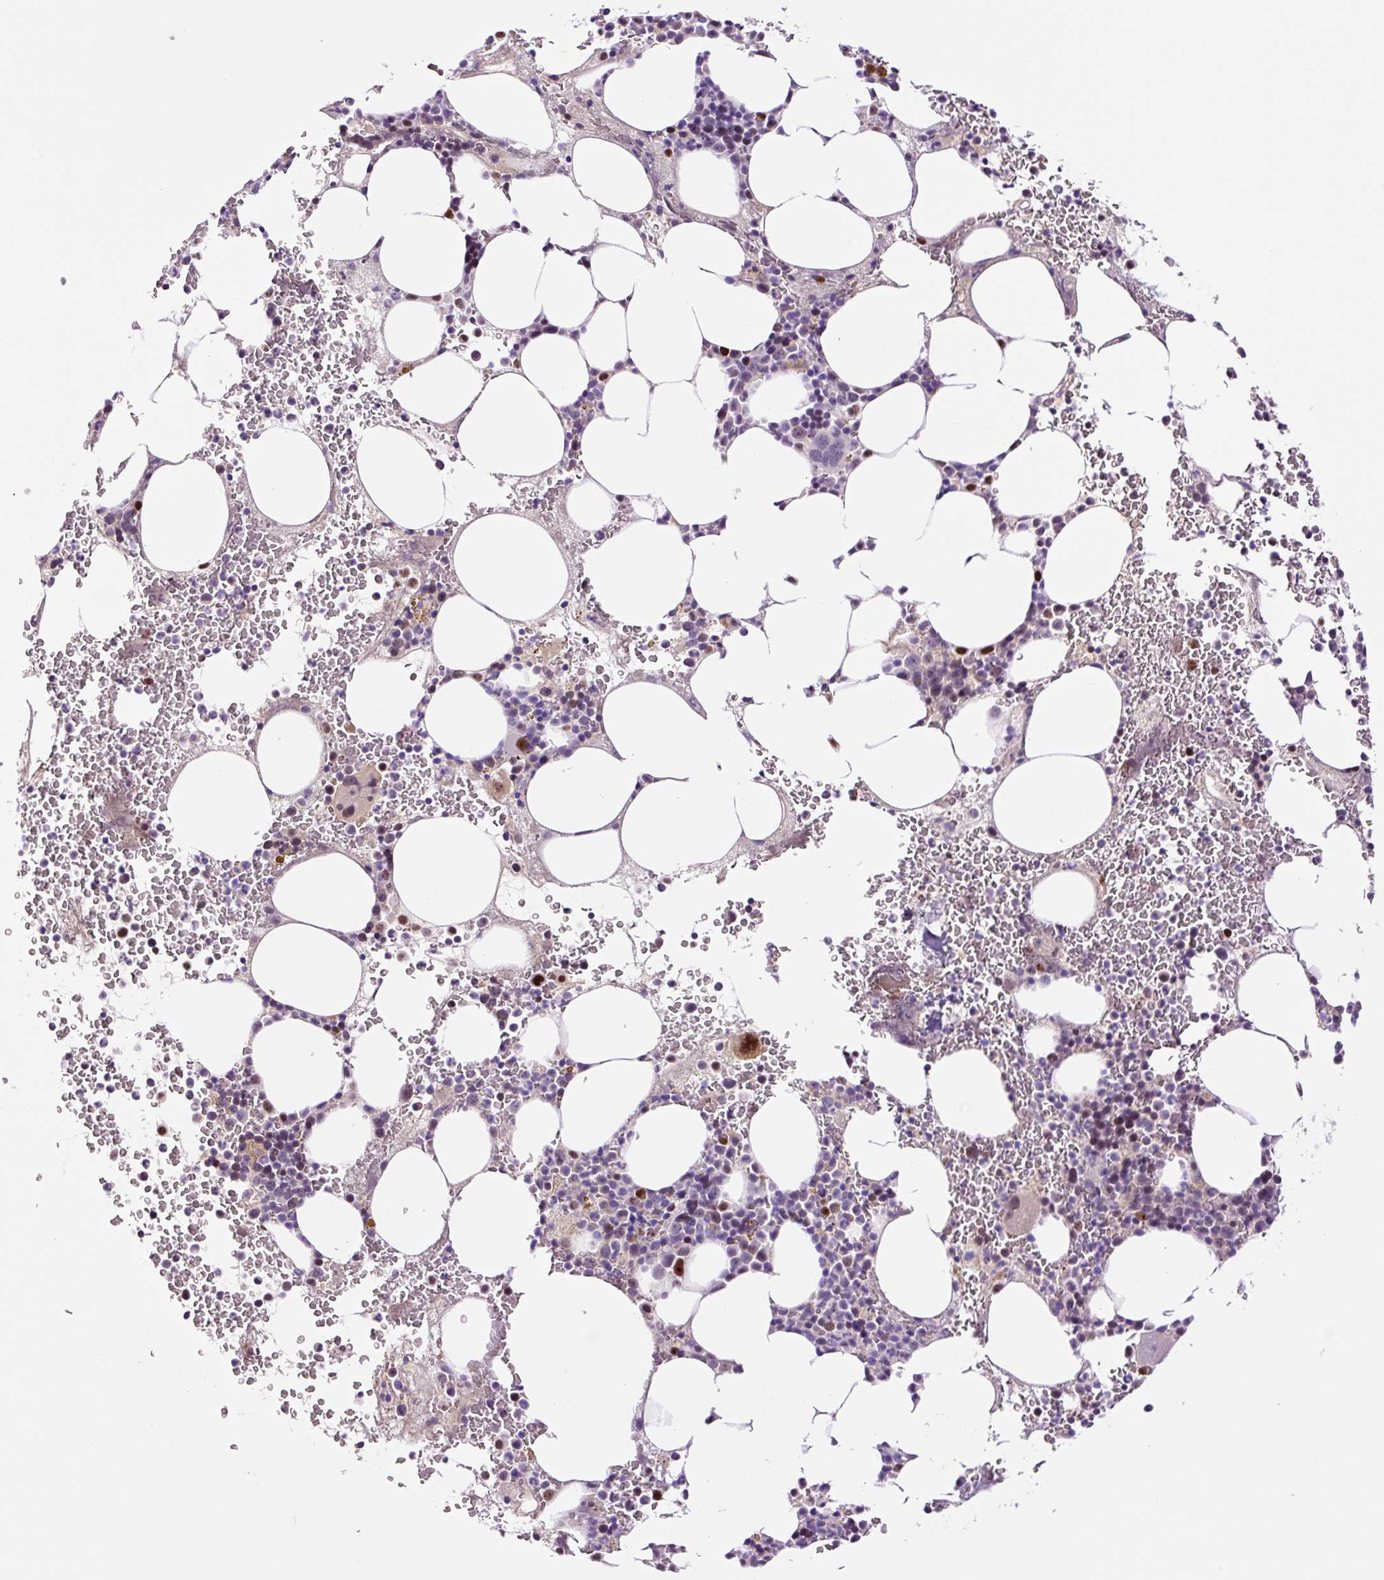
{"staining": {"intensity": "moderate", "quantity": "<25%", "location": "nuclear"}, "tissue": "bone marrow", "cell_type": "Hematopoietic cells", "image_type": "normal", "snomed": [{"axis": "morphology", "description": "Normal tissue, NOS"}, {"axis": "topography", "description": "Bone marrow"}], "caption": "DAB immunohistochemical staining of benign human bone marrow exhibits moderate nuclear protein staining in about <25% of hematopoietic cells. (brown staining indicates protein expression, while blue staining denotes nuclei).", "gene": "DPPA4", "patient": {"sex": "male", "age": 62}}